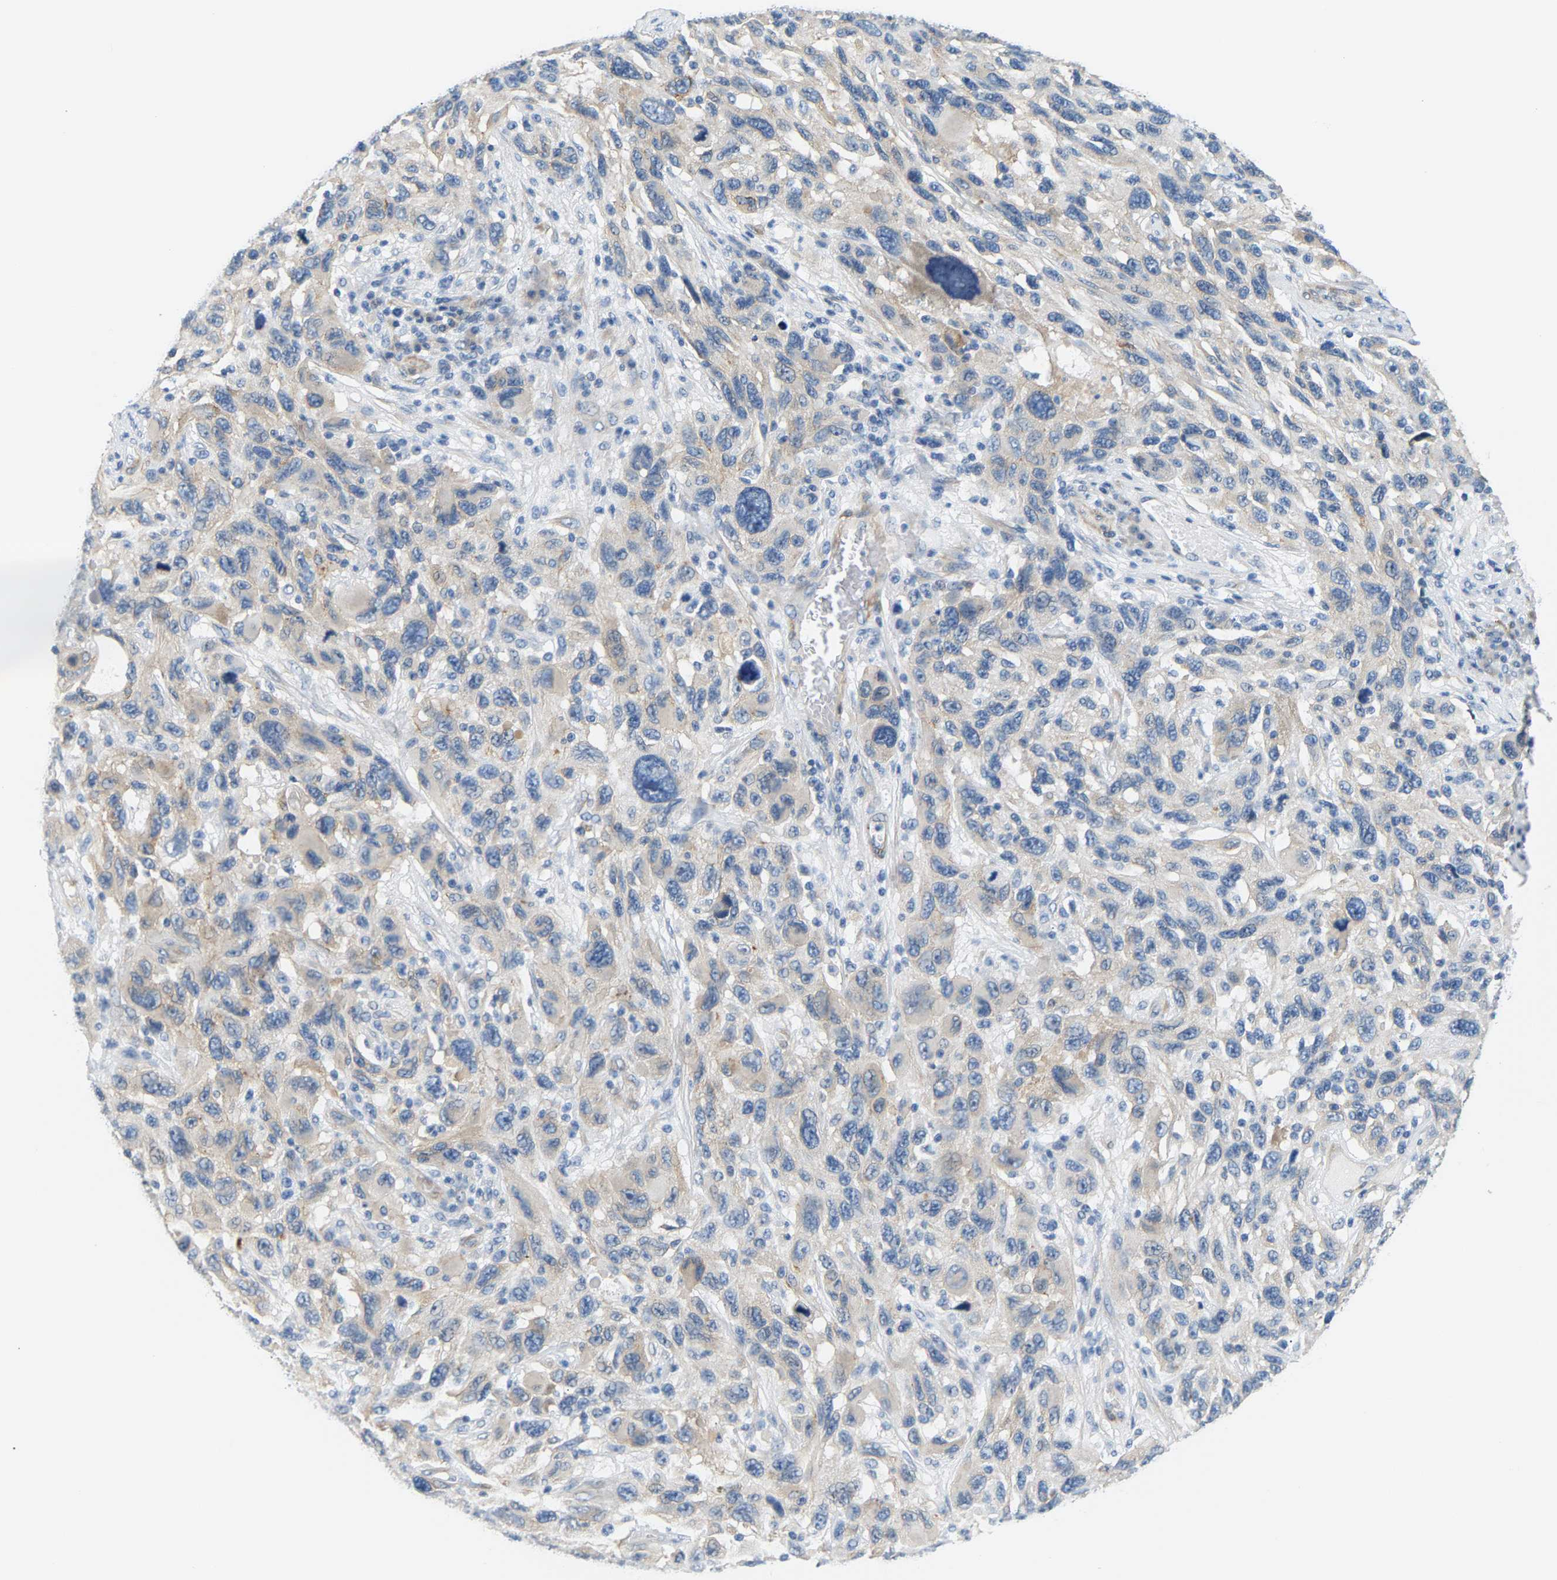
{"staining": {"intensity": "weak", "quantity": "<25%", "location": "cytoplasmic/membranous"}, "tissue": "melanoma", "cell_type": "Tumor cells", "image_type": "cancer", "snomed": [{"axis": "morphology", "description": "Malignant melanoma, NOS"}, {"axis": "topography", "description": "Skin"}], "caption": "IHC micrograph of neoplastic tissue: melanoma stained with DAB demonstrates no significant protein staining in tumor cells.", "gene": "PAWR", "patient": {"sex": "male", "age": 53}}